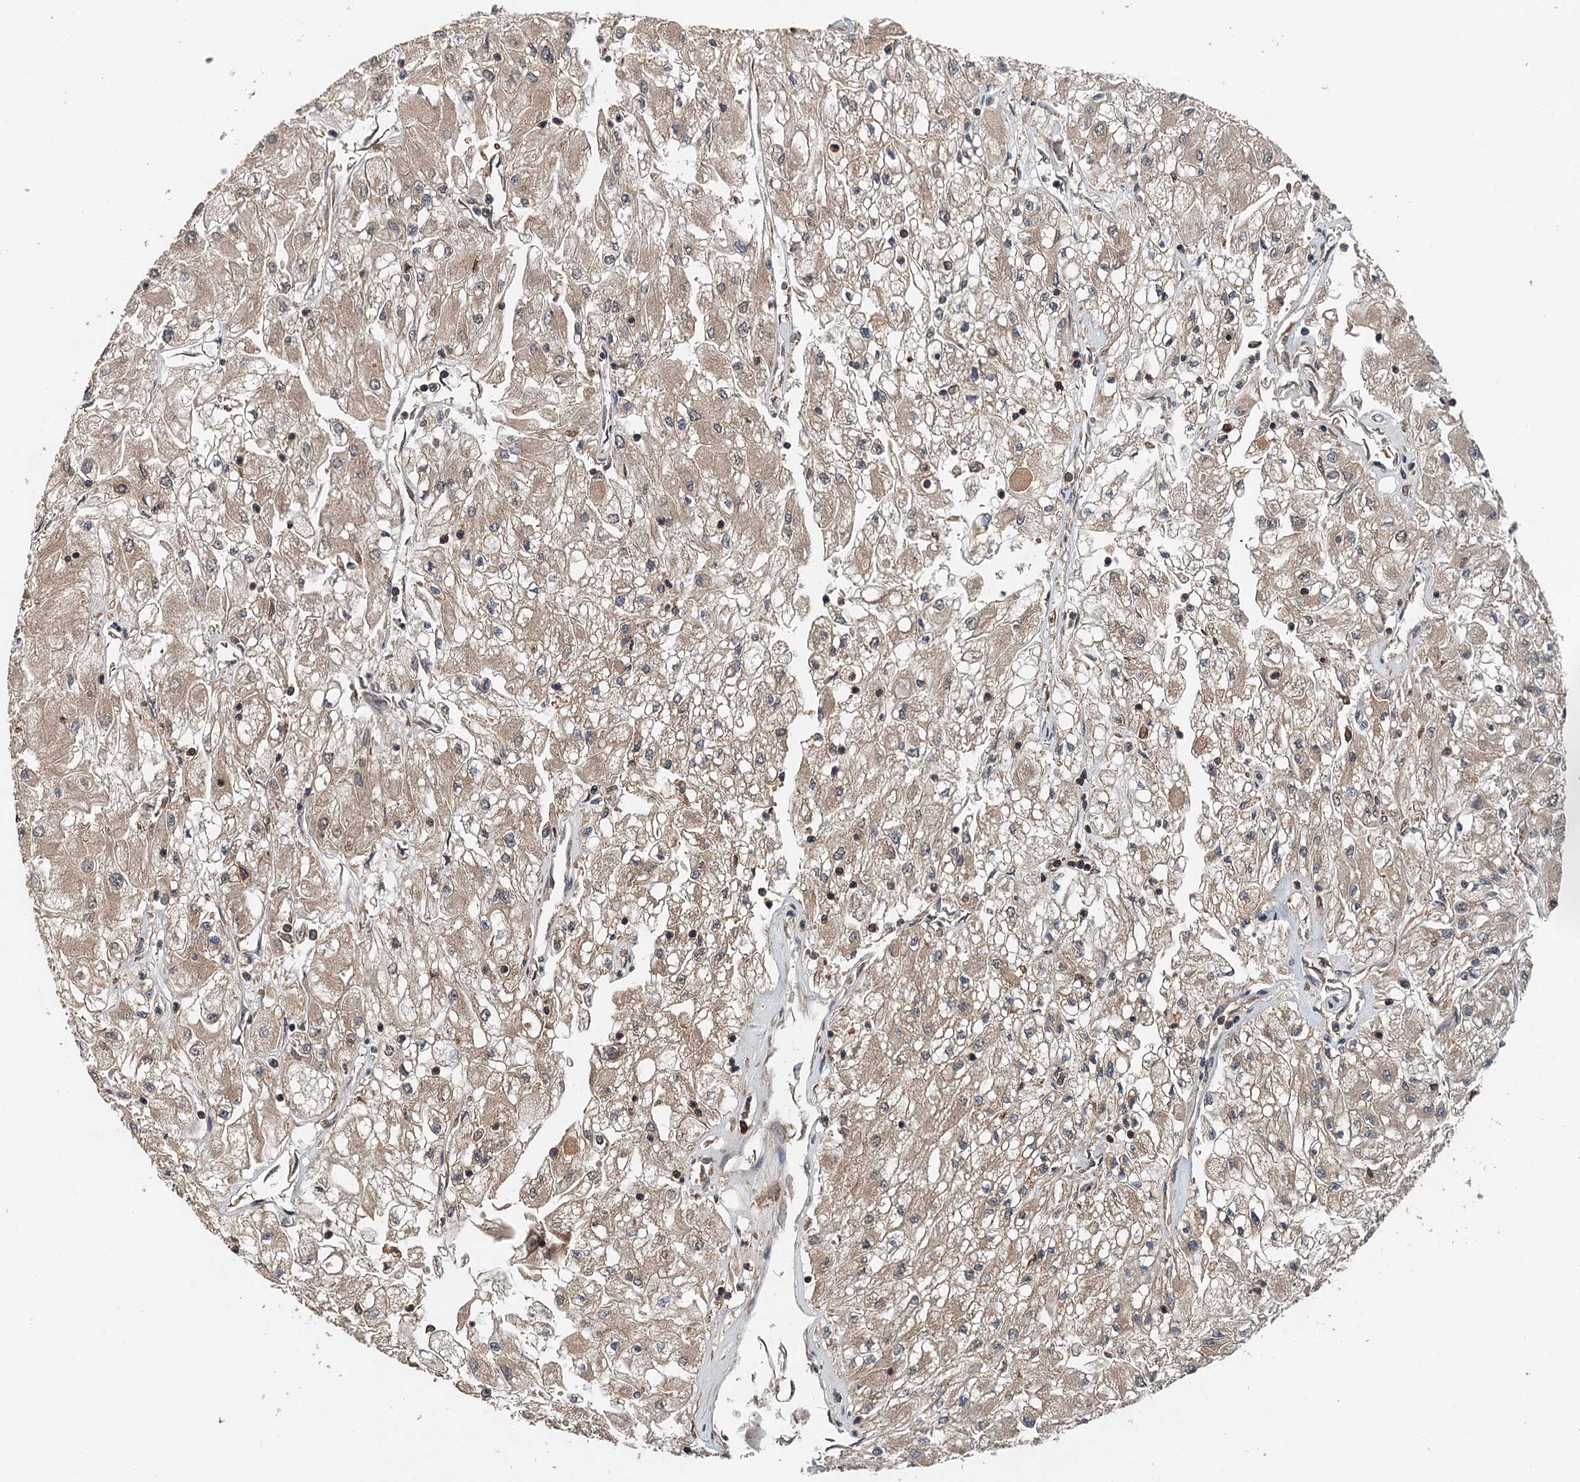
{"staining": {"intensity": "weak", "quantity": ">75%", "location": "cytoplasmic/membranous"}, "tissue": "renal cancer", "cell_type": "Tumor cells", "image_type": "cancer", "snomed": [{"axis": "morphology", "description": "Adenocarcinoma, NOS"}, {"axis": "topography", "description": "Kidney"}], "caption": "Protein staining of renal cancer tissue displays weak cytoplasmic/membranous expression in about >75% of tumor cells. (IHC, brightfield microscopy, high magnification).", "gene": "BORCS5", "patient": {"sex": "male", "age": 80}}